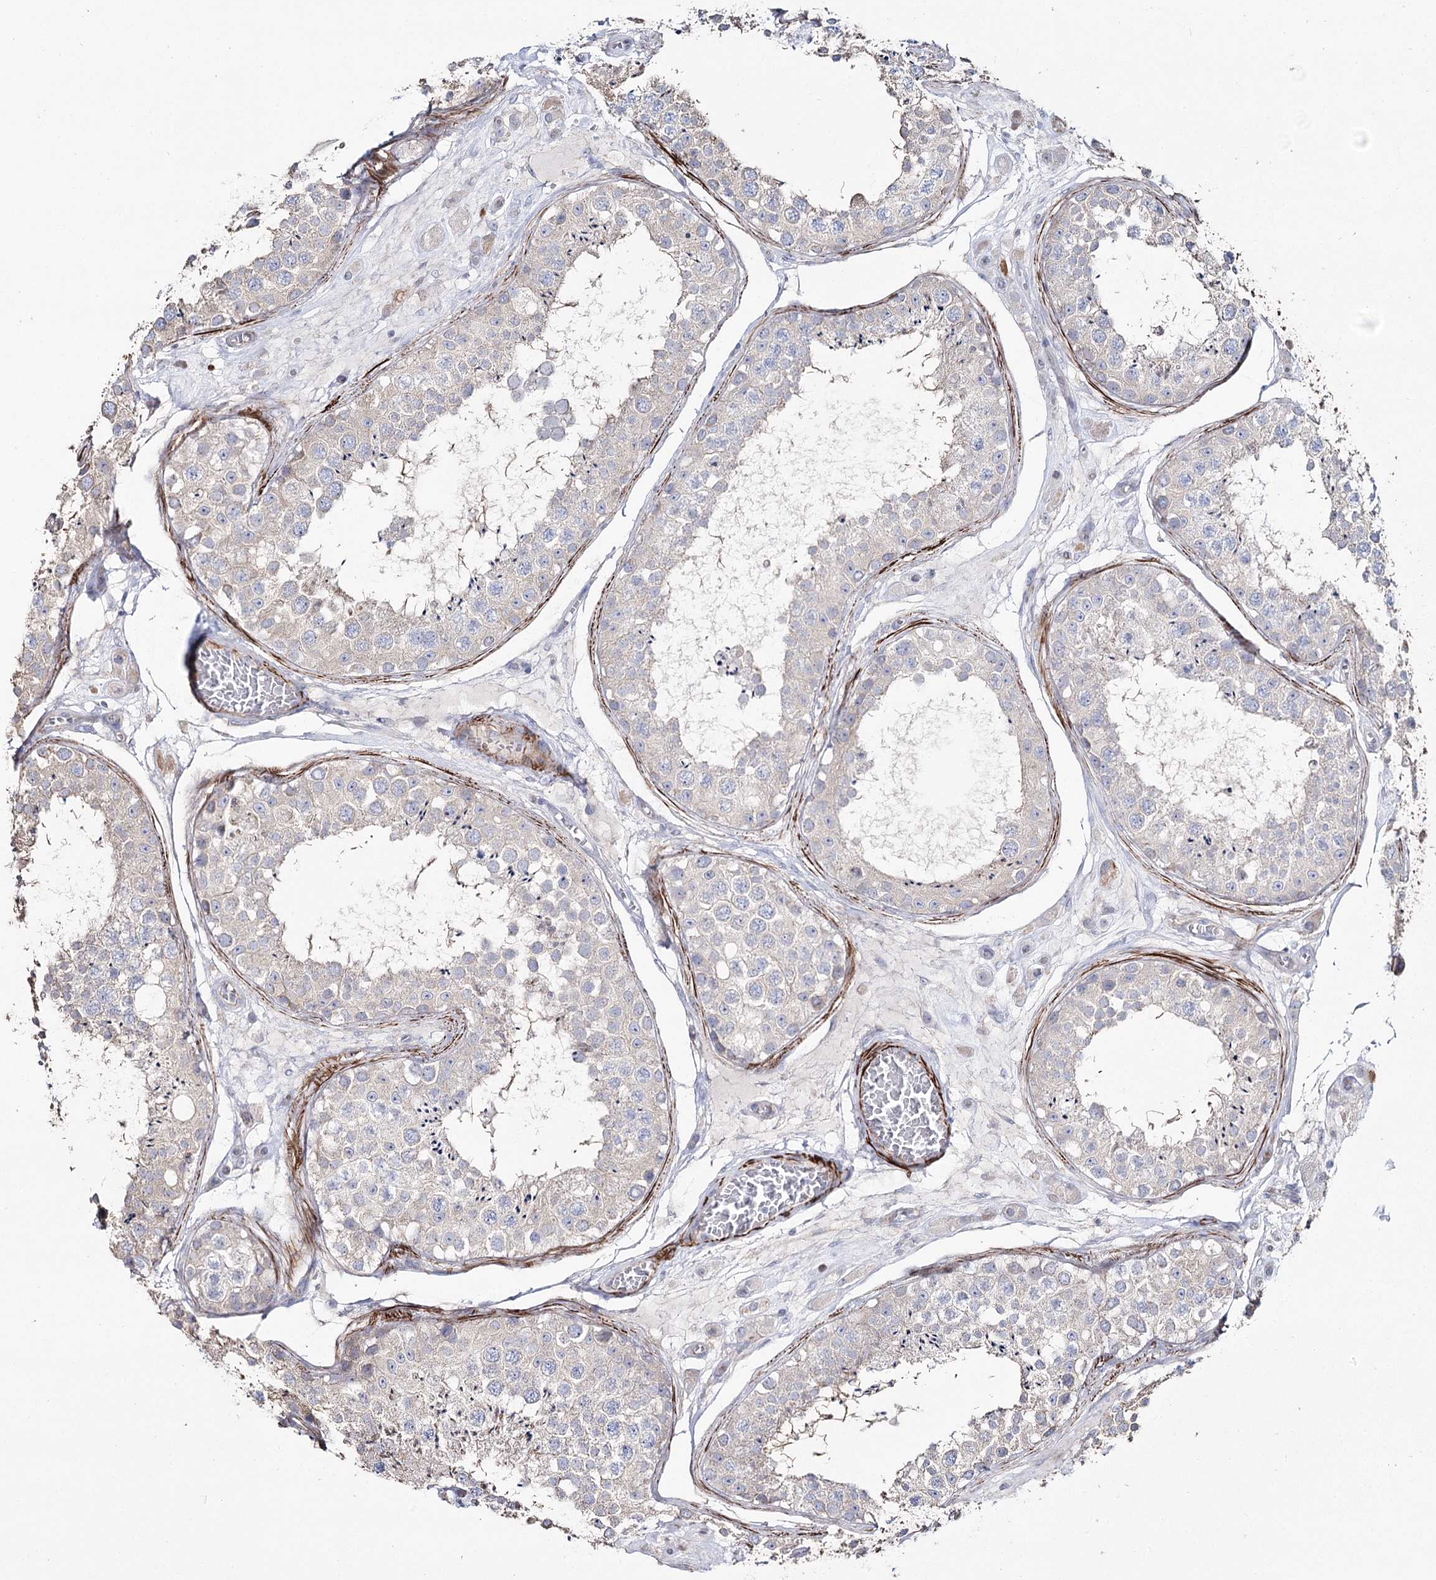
{"staining": {"intensity": "weak", "quantity": "25%-75%", "location": "cytoplasmic/membranous"}, "tissue": "testis", "cell_type": "Cells in seminiferous ducts", "image_type": "normal", "snomed": [{"axis": "morphology", "description": "Normal tissue, NOS"}, {"axis": "topography", "description": "Testis"}], "caption": "DAB immunohistochemical staining of unremarkable human testis shows weak cytoplasmic/membranous protein staining in about 25%-75% of cells in seminiferous ducts.", "gene": "SUMF1", "patient": {"sex": "male", "age": 25}}